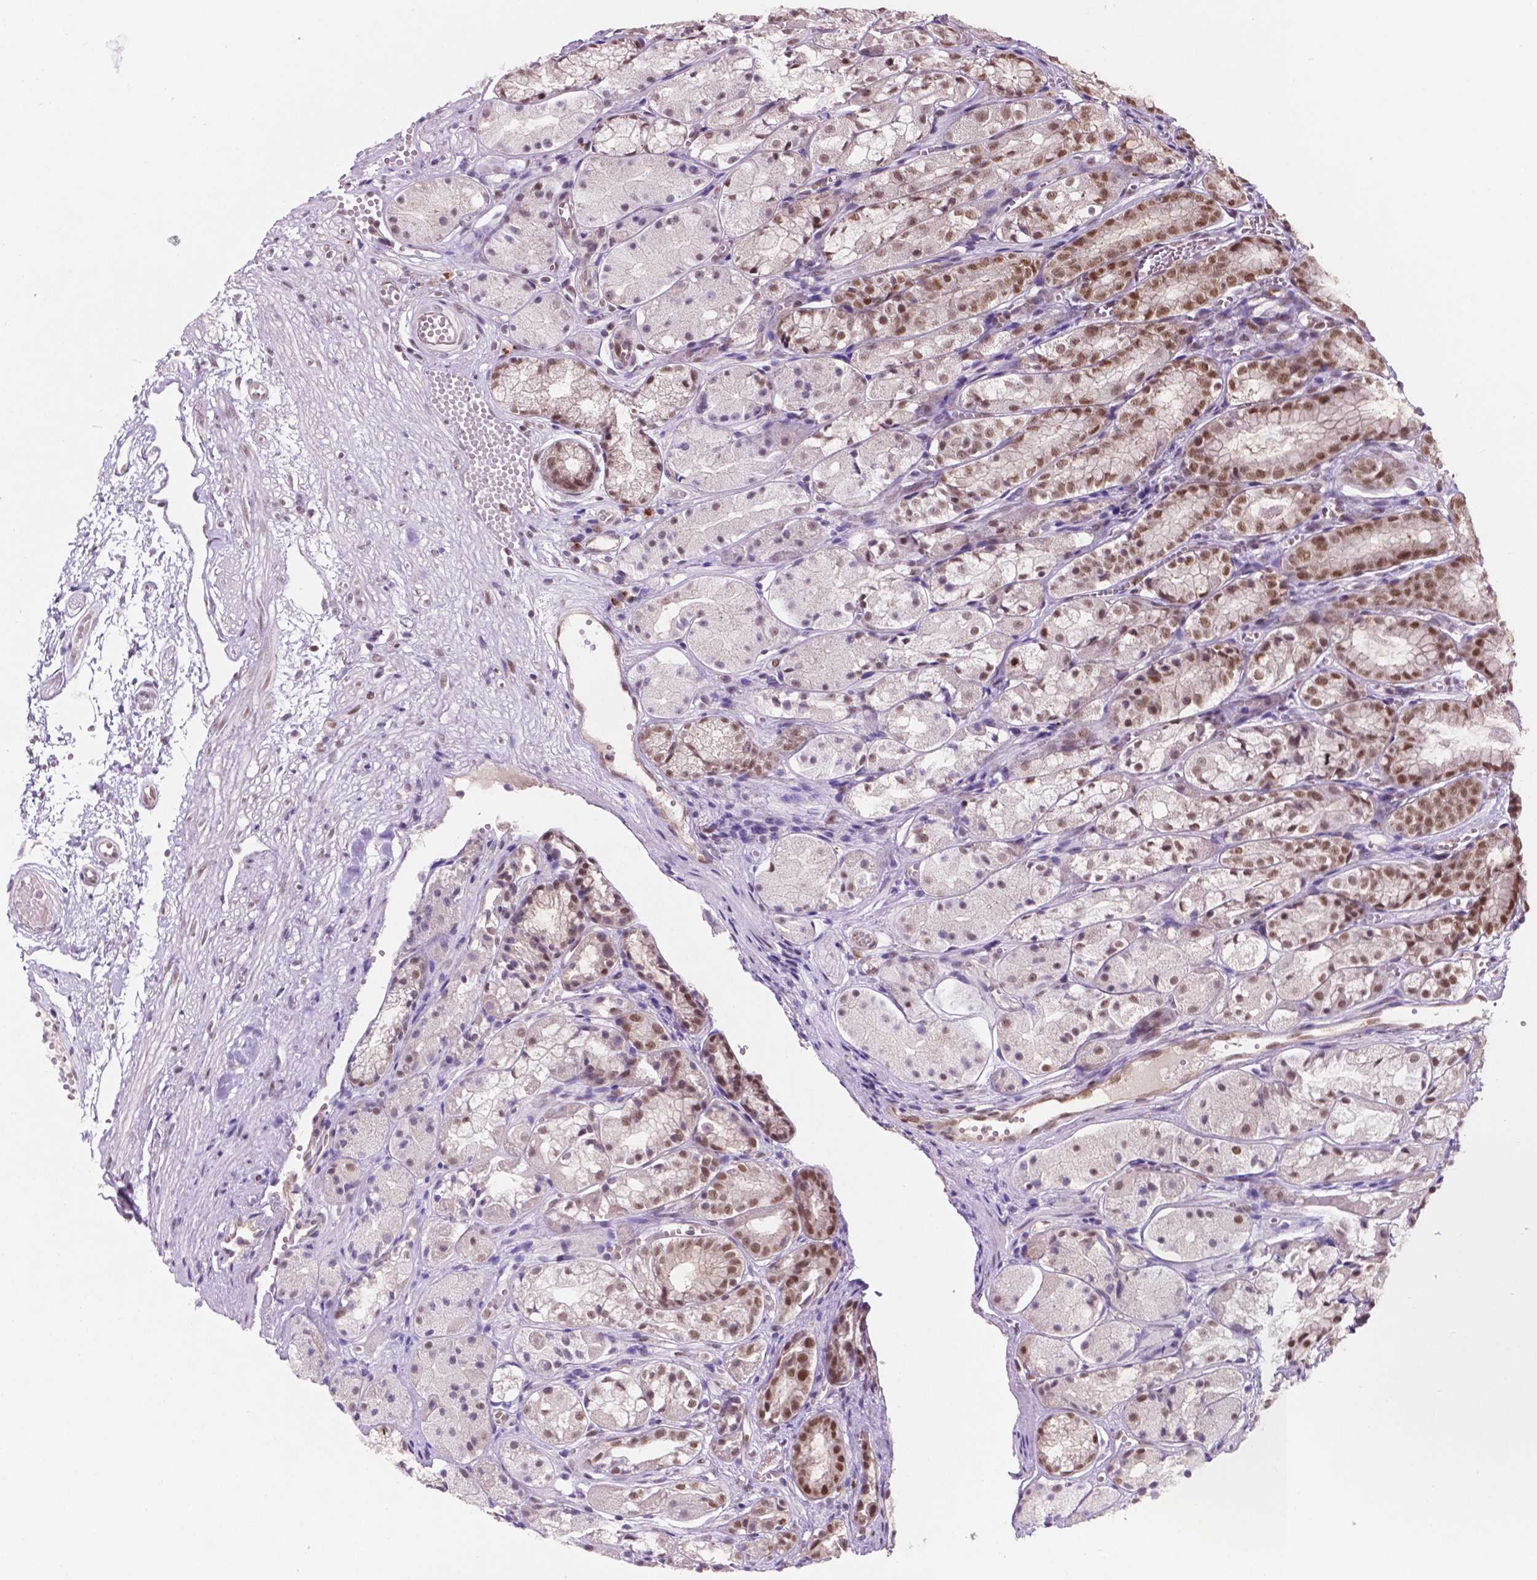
{"staining": {"intensity": "moderate", "quantity": "25%-75%", "location": "nuclear"}, "tissue": "stomach", "cell_type": "Glandular cells", "image_type": "normal", "snomed": [{"axis": "morphology", "description": "Normal tissue, NOS"}, {"axis": "topography", "description": "Stomach"}], "caption": "This is an image of immunohistochemistry (IHC) staining of benign stomach, which shows moderate staining in the nuclear of glandular cells.", "gene": "PER2", "patient": {"sex": "male", "age": 70}}